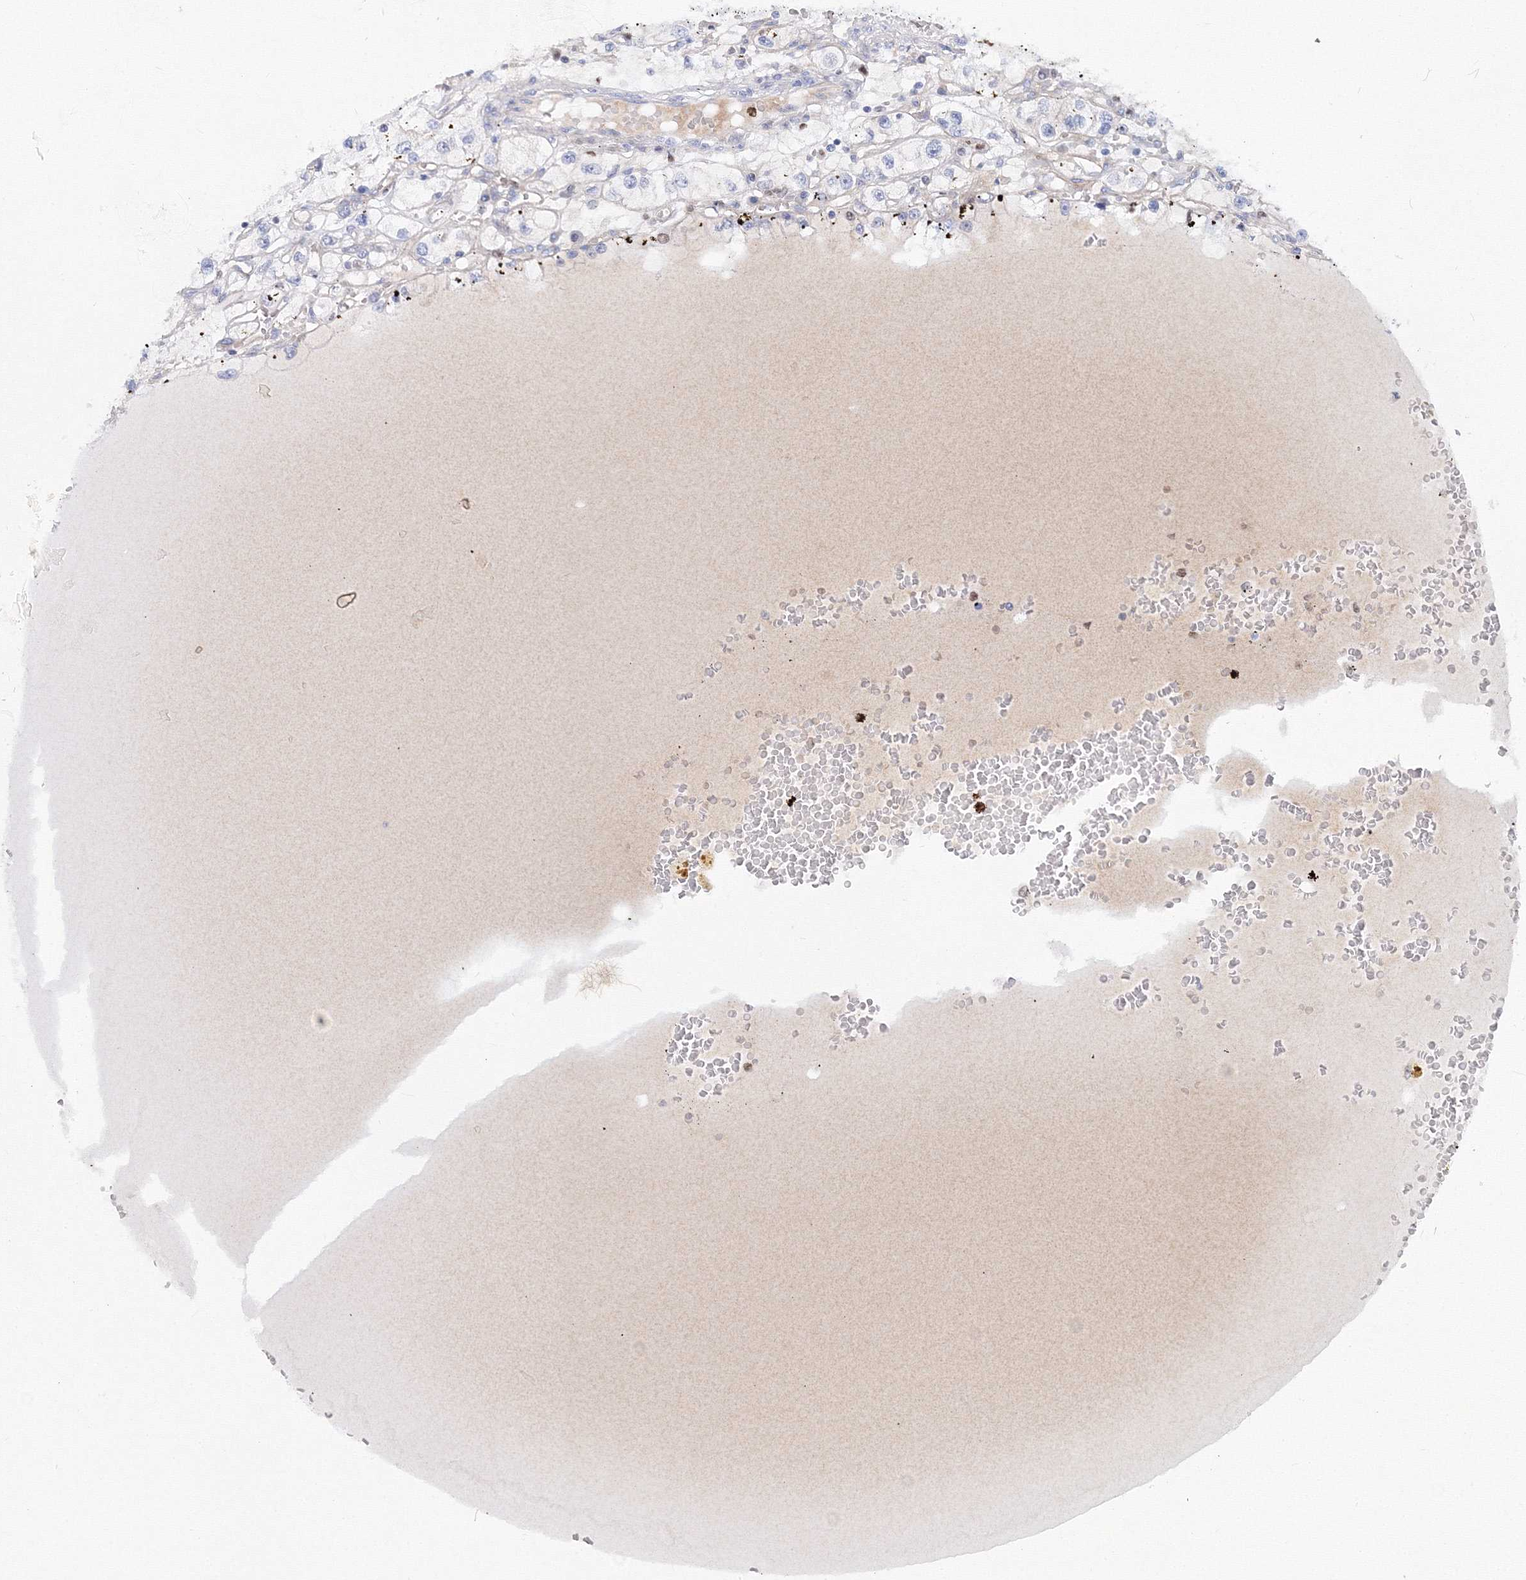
{"staining": {"intensity": "negative", "quantity": "none", "location": "none"}, "tissue": "renal cancer", "cell_type": "Tumor cells", "image_type": "cancer", "snomed": [{"axis": "morphology", "description": "Adenocarcinoma, NOS"}, {"axis": "topography", "description": "Kidney"}], "caption": "This is an immunohistochemistry micrograph of human renal cancer. There is no positivity in tumor cells.", "gene": "C11orf52", "patient": {"sex": "male", "age": 56}}